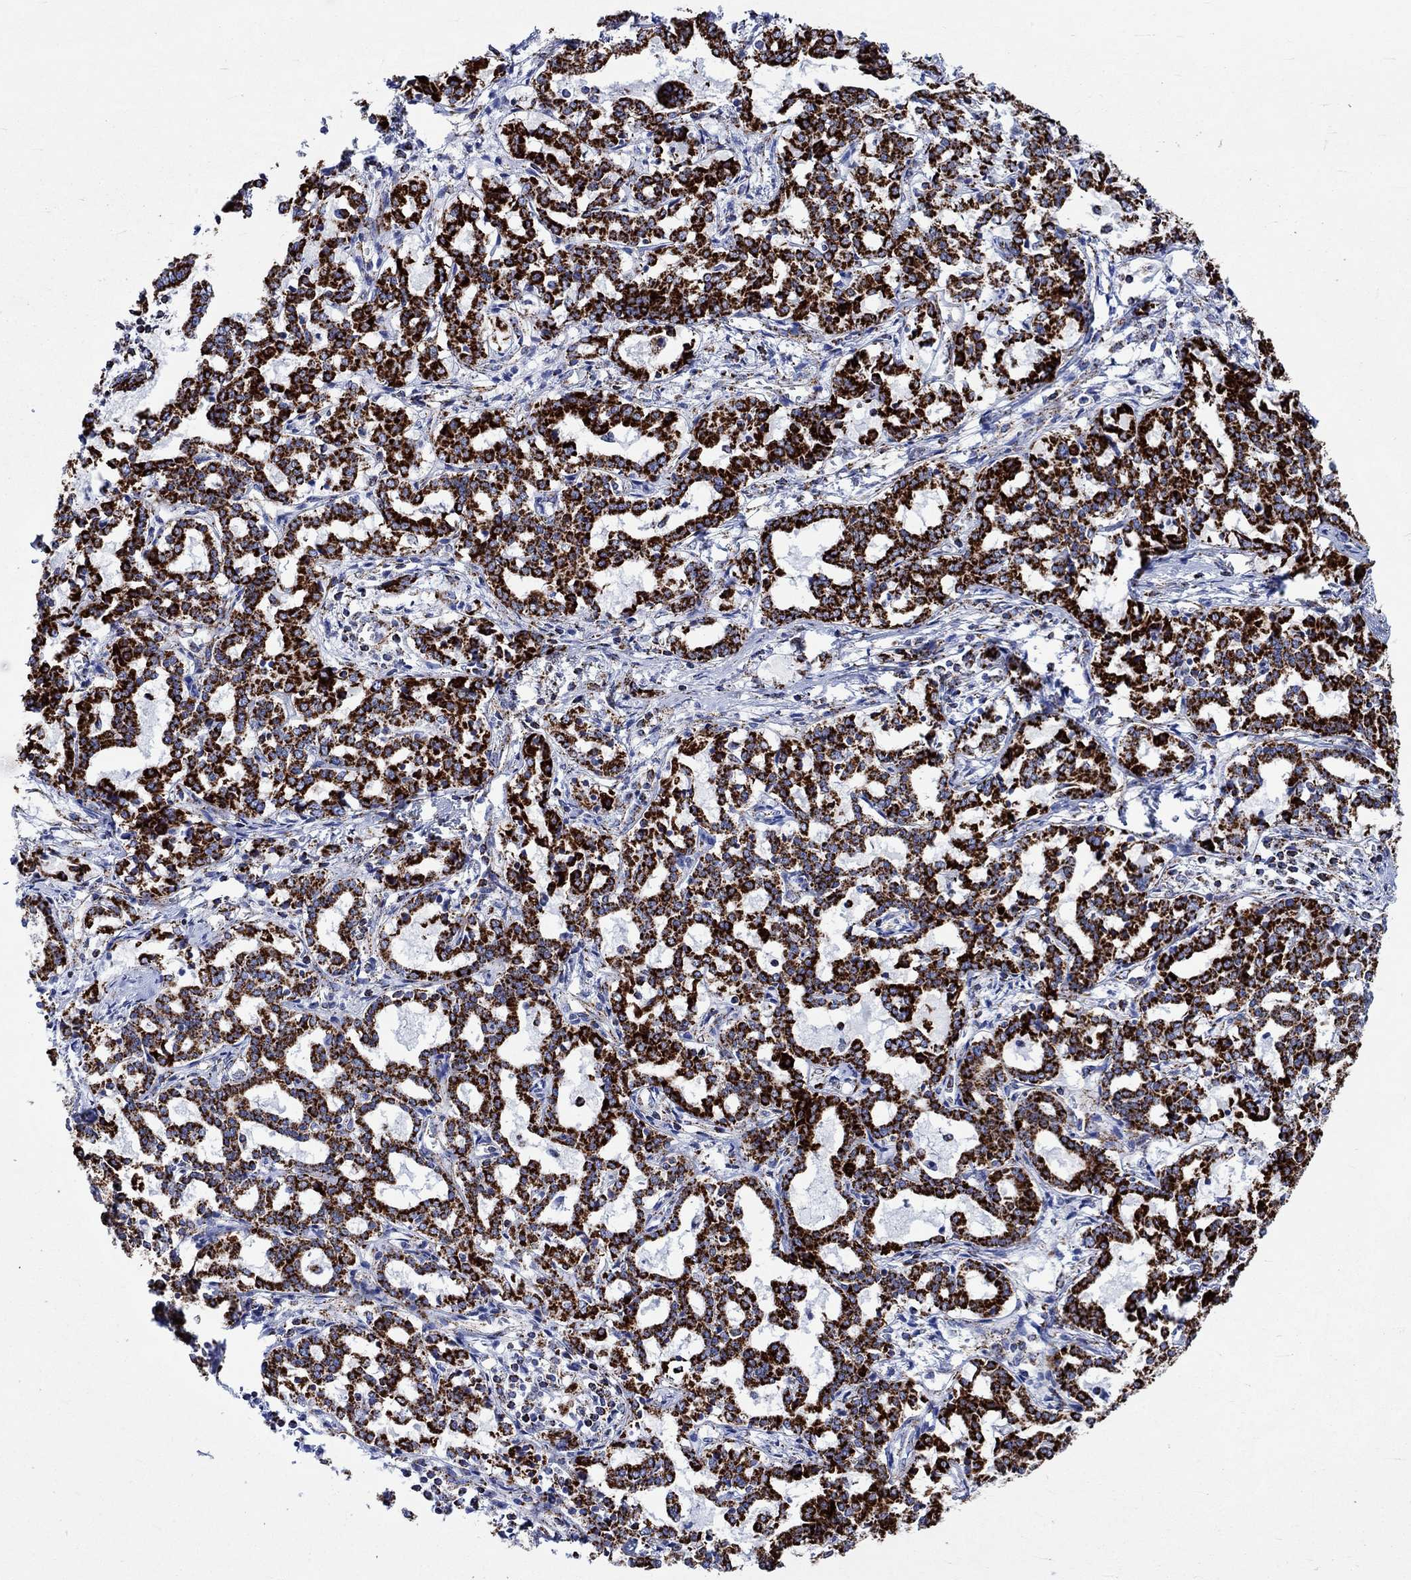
{"staining": {"intensity": "strong", "quantity": ">75%", "location": "cytoplasmic/membranous"}, "tissue": "liver cancer", "cell_type": "Tumor cells", "image_type": "cancer", "snomed": [{"axis": "morphology", "description": "Cholangiocarcinoma"}, {"axis": "topography", "description": "Liver"}], "caption": "Tumor cells exhibit high levels of strong cytoplasmic/membranous expression in approximately >75% of cells in human liver cancer.", "gene": "RCE1", "patient": {"sex": "female", "age": 47}}